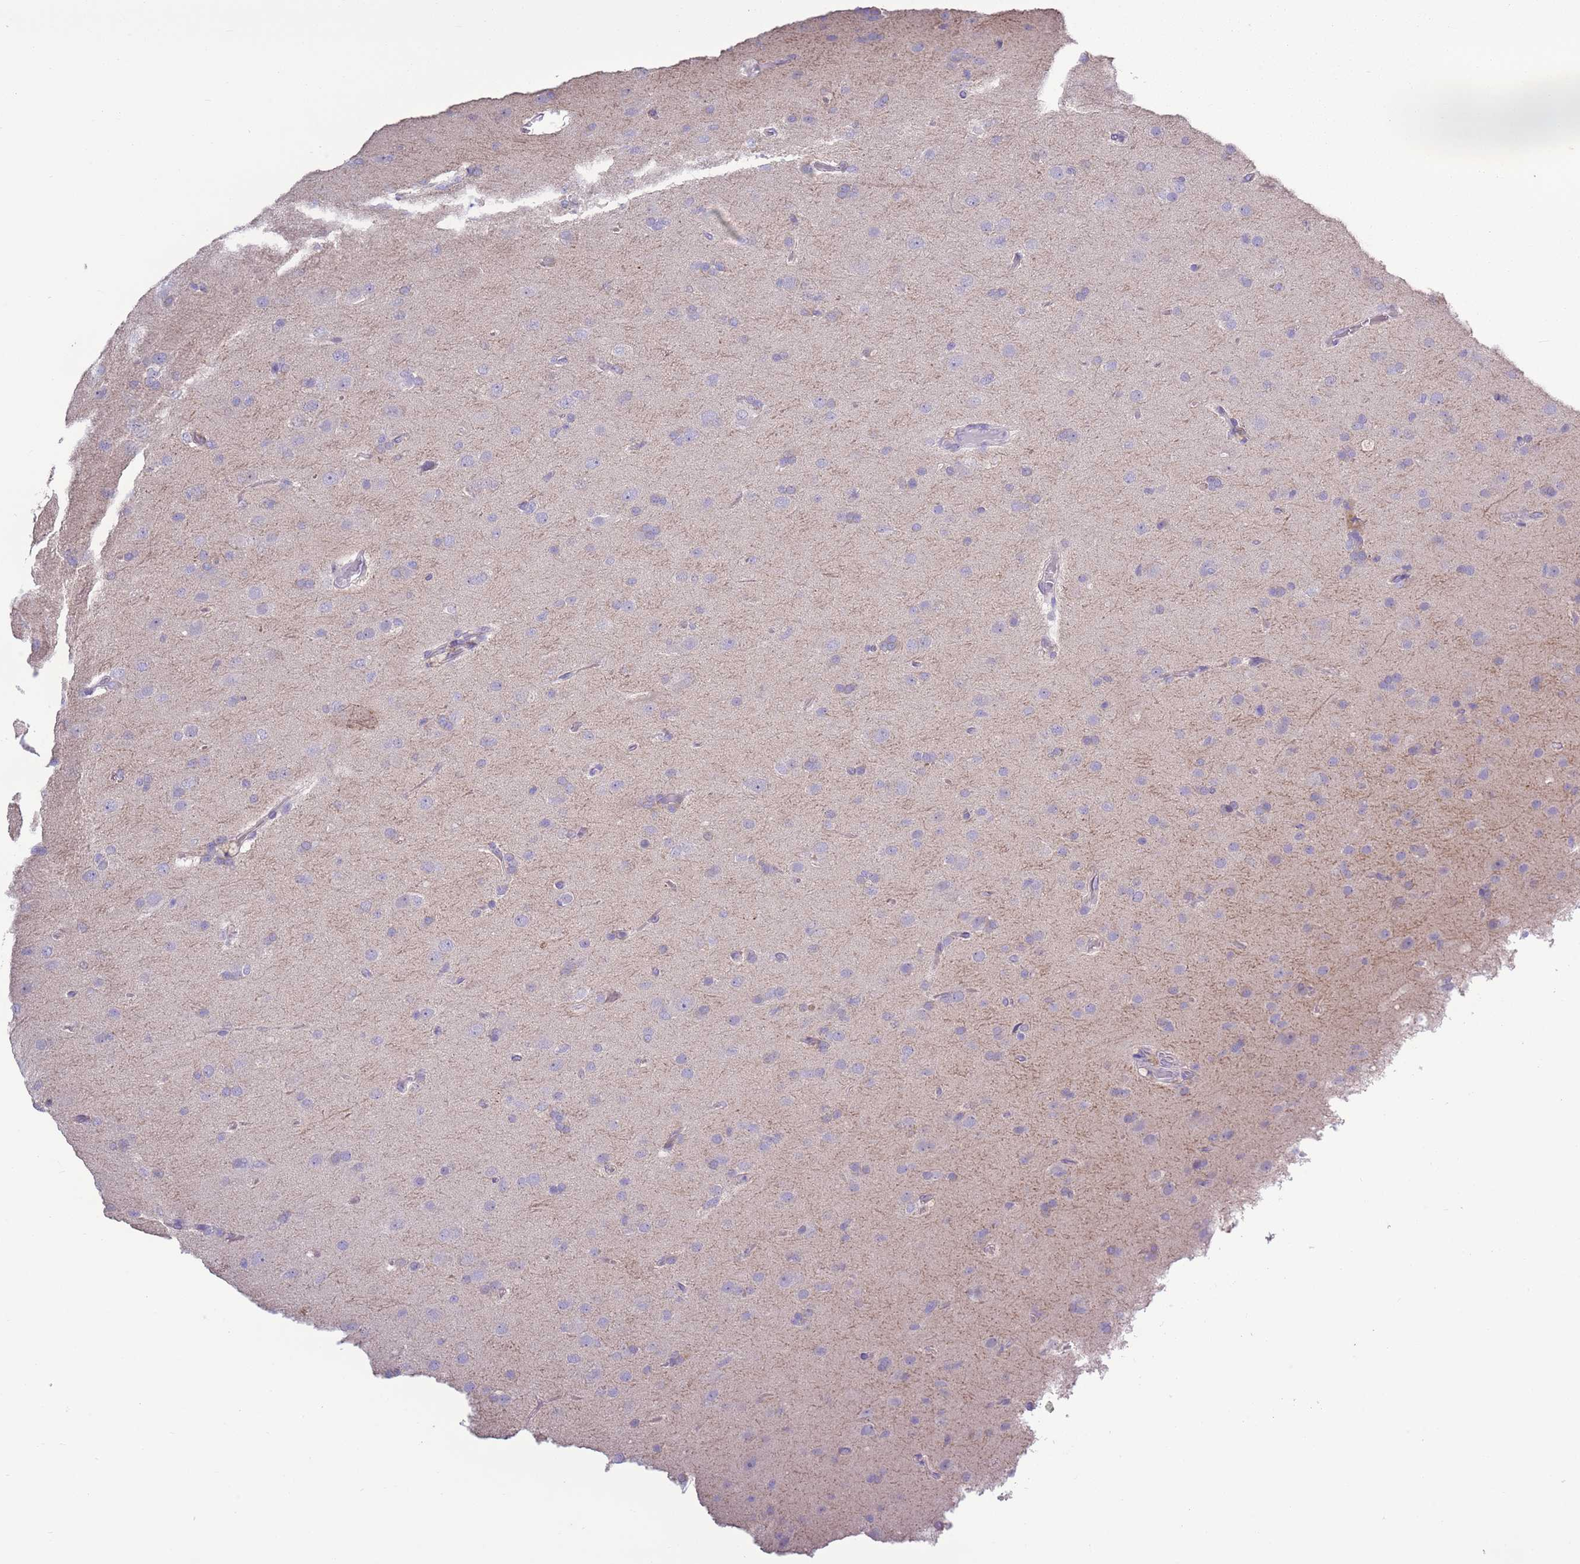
{"staining": {"intensity": "negative", "quantity": "none", "location": "none"}, "tissue": "glioma", "cell_type": "Tumor cells", "image_type": "cancer", "snomed": [{"axis": "morphology", "description": "Glioma, malignant, Low grade"}, {"axis": "topography", "description": "Brain"}], "caption": "Immunohistochemistry micrograph of malignant low-grade glioma stained for a protein (brown), which shows no staining in tumor cells. (Brightfield microscopy of DAB immunohistochemistry at high magnification).", "gene": "CAPN9", "patient": {"sex": "male", "age": 65}}